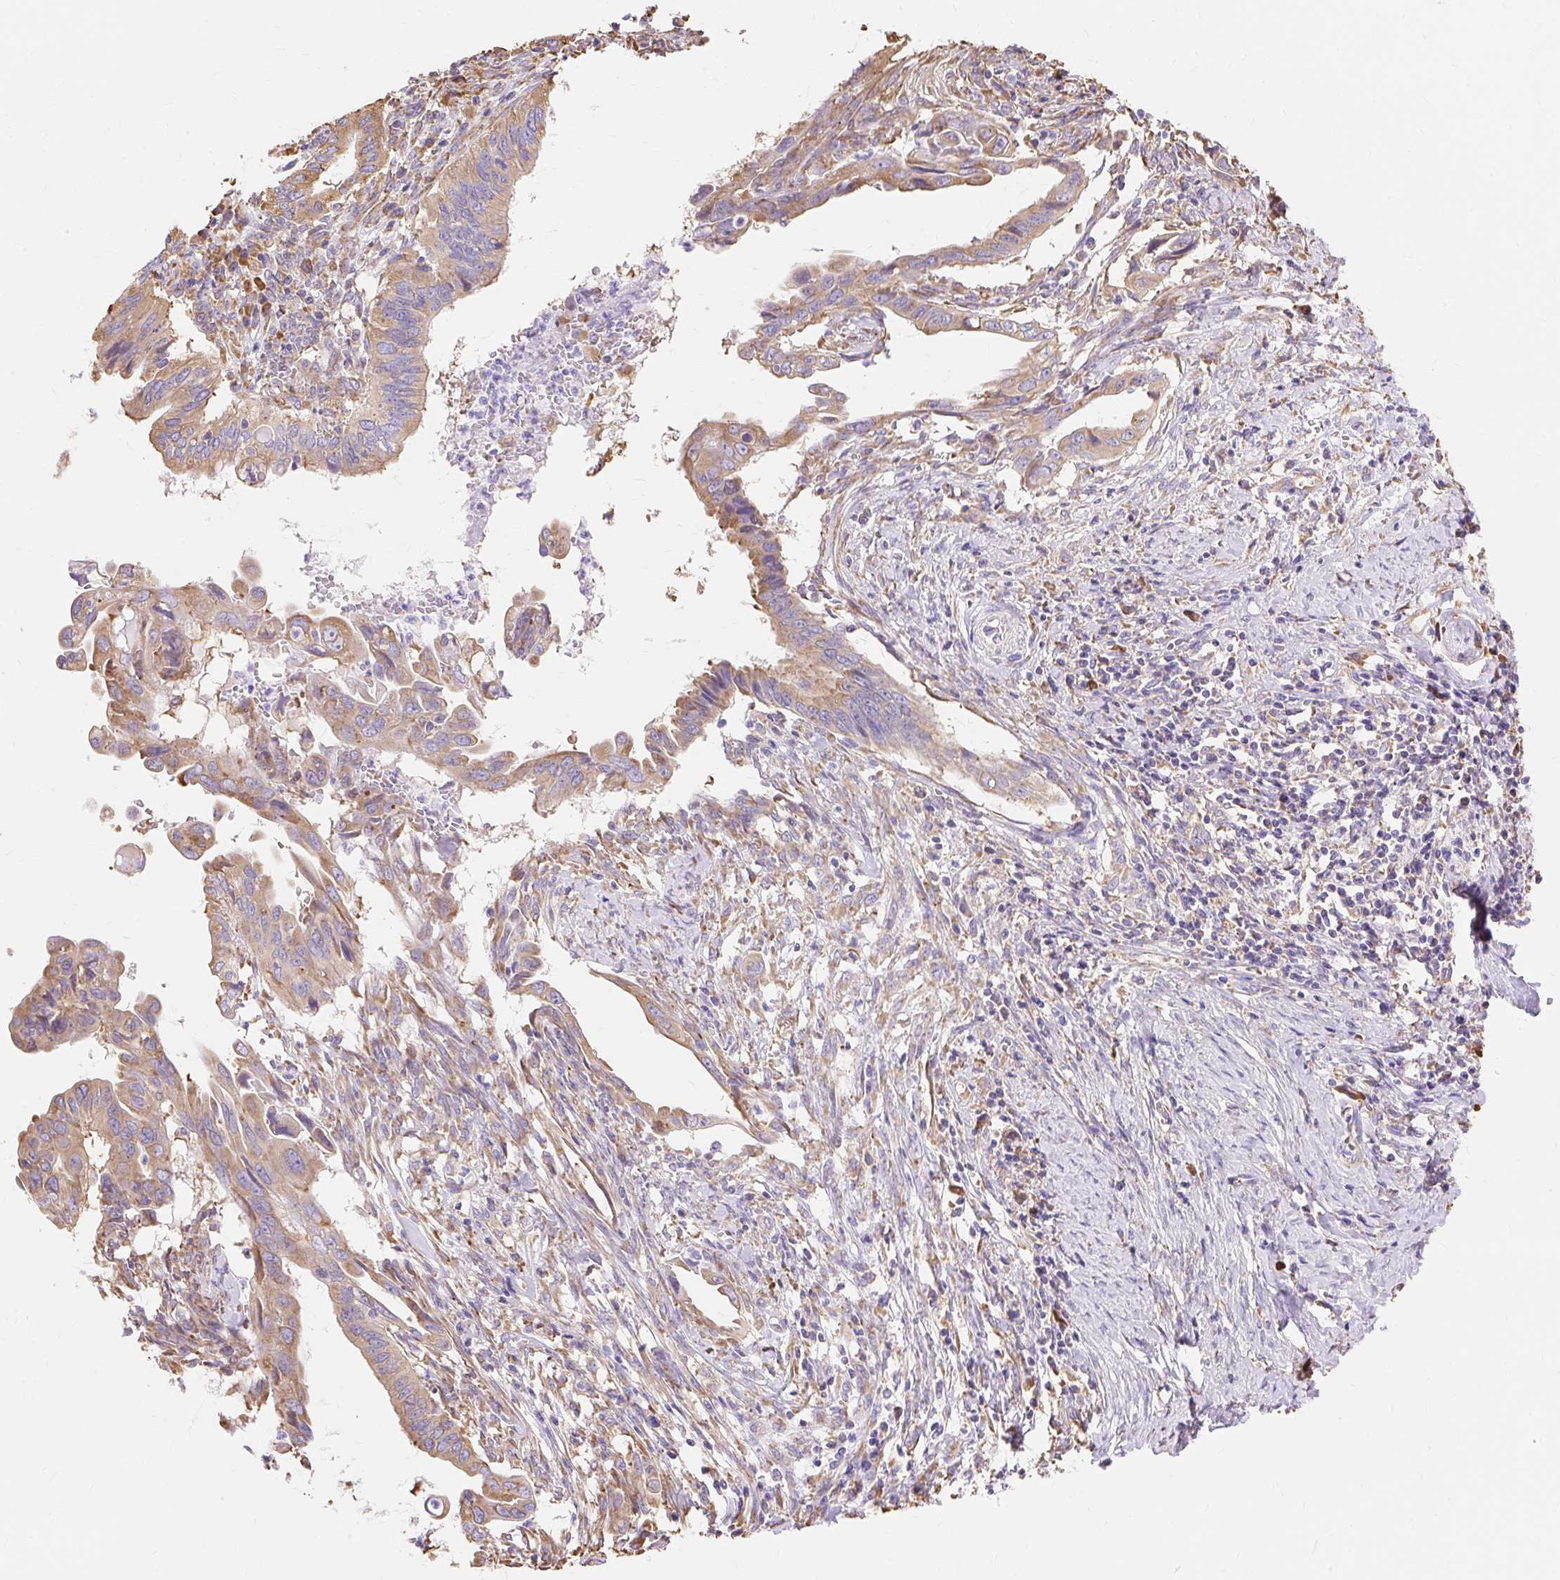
{"staining": {"intensity": "weak", "quantity": ">75%", "location": "cytoplasmic/membranous"}, "tissue": "cervical cancer", "cell_type": "Tumor cells", "image_type": "cancer", "snomed": [{"axis": "morphology", "description": "Adenocarcinoma, NOS"}, {"axis": "topography", "description": "Cervix"}], "caption": "Human adenocarcinoma (cervical) stained with a protein marker exhibits weak staining in tumor cells.", "gene": "RPS17", "patient": {"sex": "female", "age": 42}}